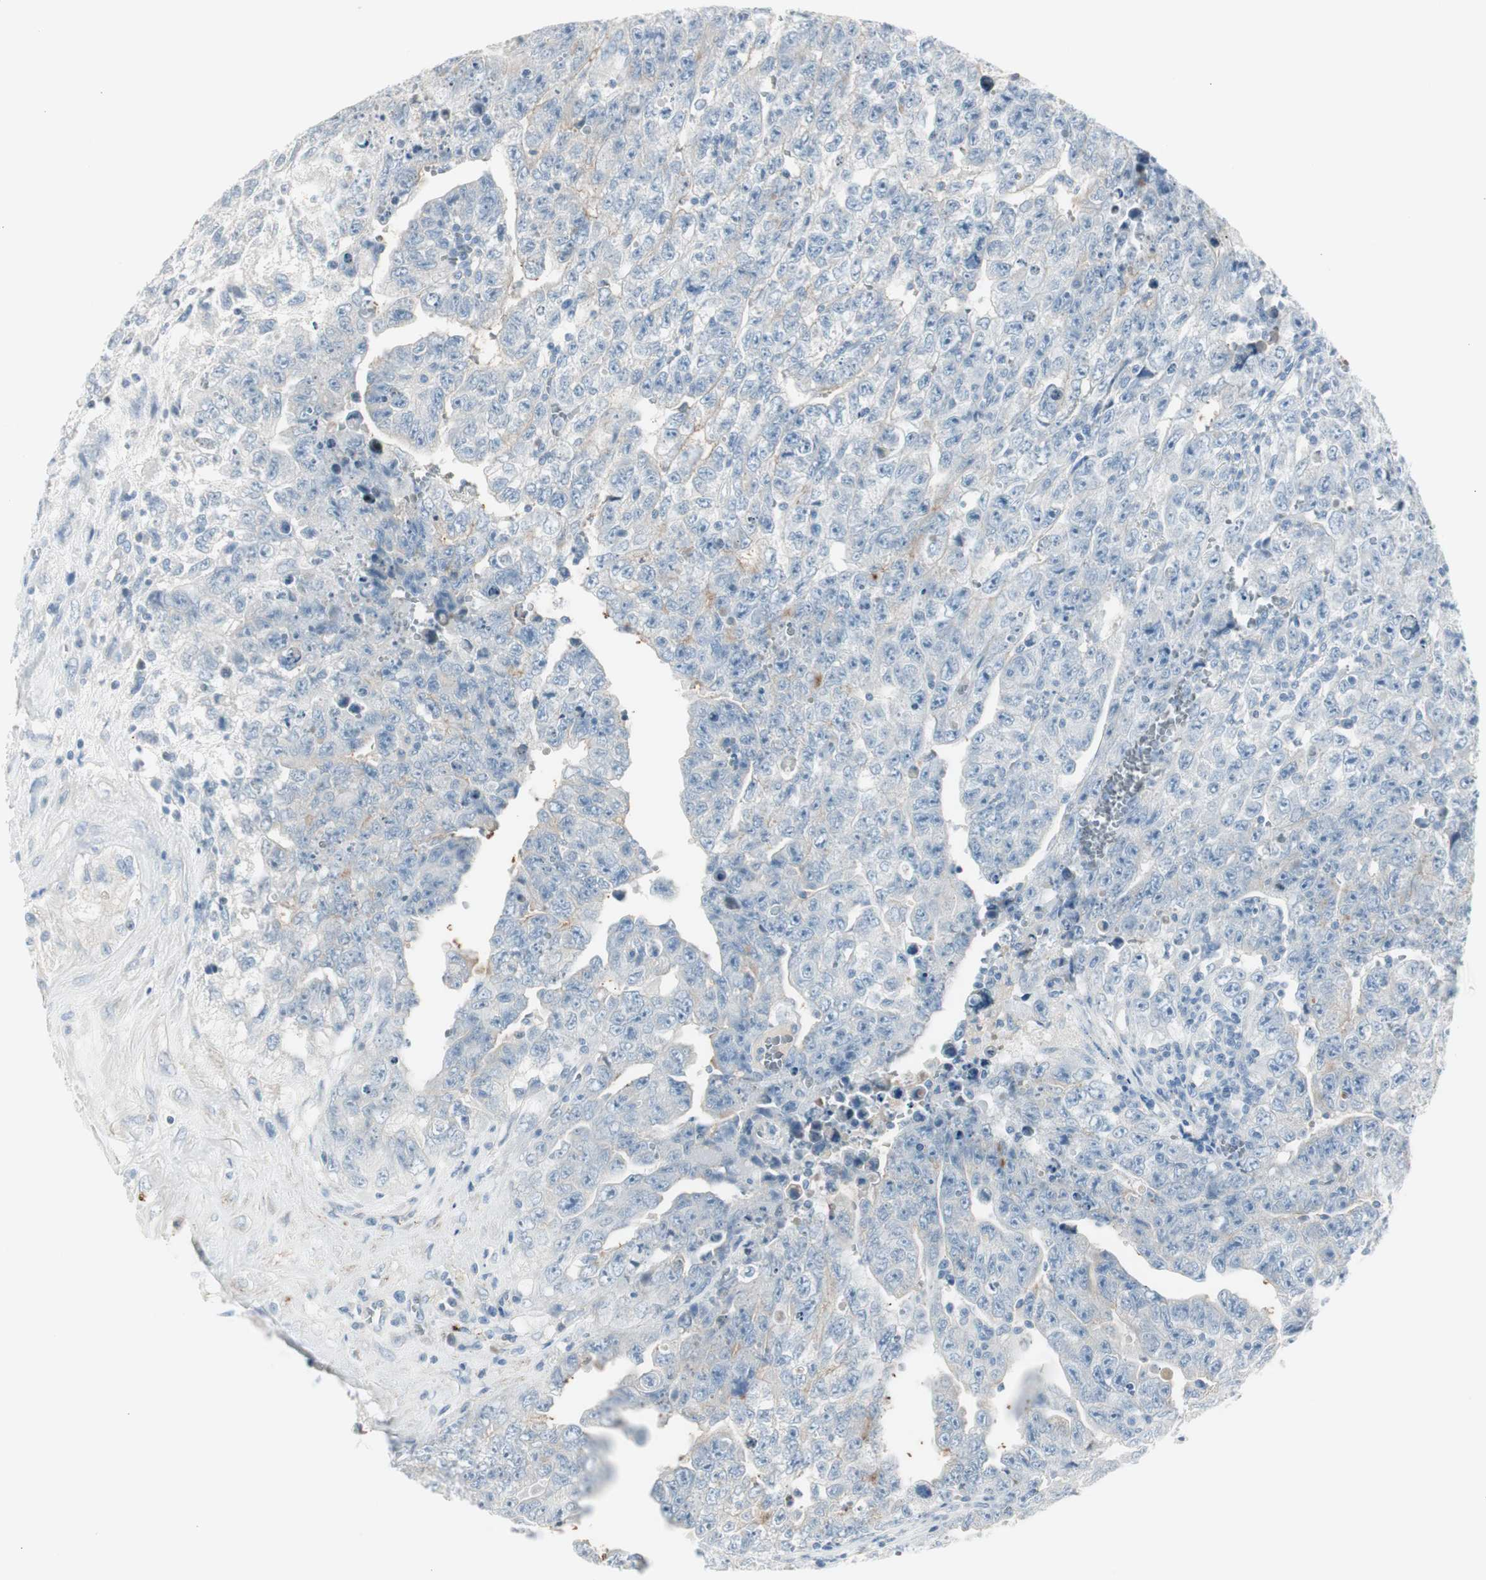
{"staining": {"intensity": "negative", "quantity": "none", "location": "none"}, "tissue": "testis cancer", "cell_type": "Tumor cells", "image_type": "cancer", "snomed": [{"axis": "morphology", "description": "Carcinoma, Embryonal, NOS"}, {"axis": "topography", "description": "Testis"}], "caption": "Tumor cells show no significant protein expression in testis cancer. (Stains: DAB (3,3'-diaminobenzidine) IHC with hematoxylin counter stain, Microscopy: brightfield microscopy at high magnification).", "gene": "CACNA2D1", "patient": {"sex": "male", "age": 28}}